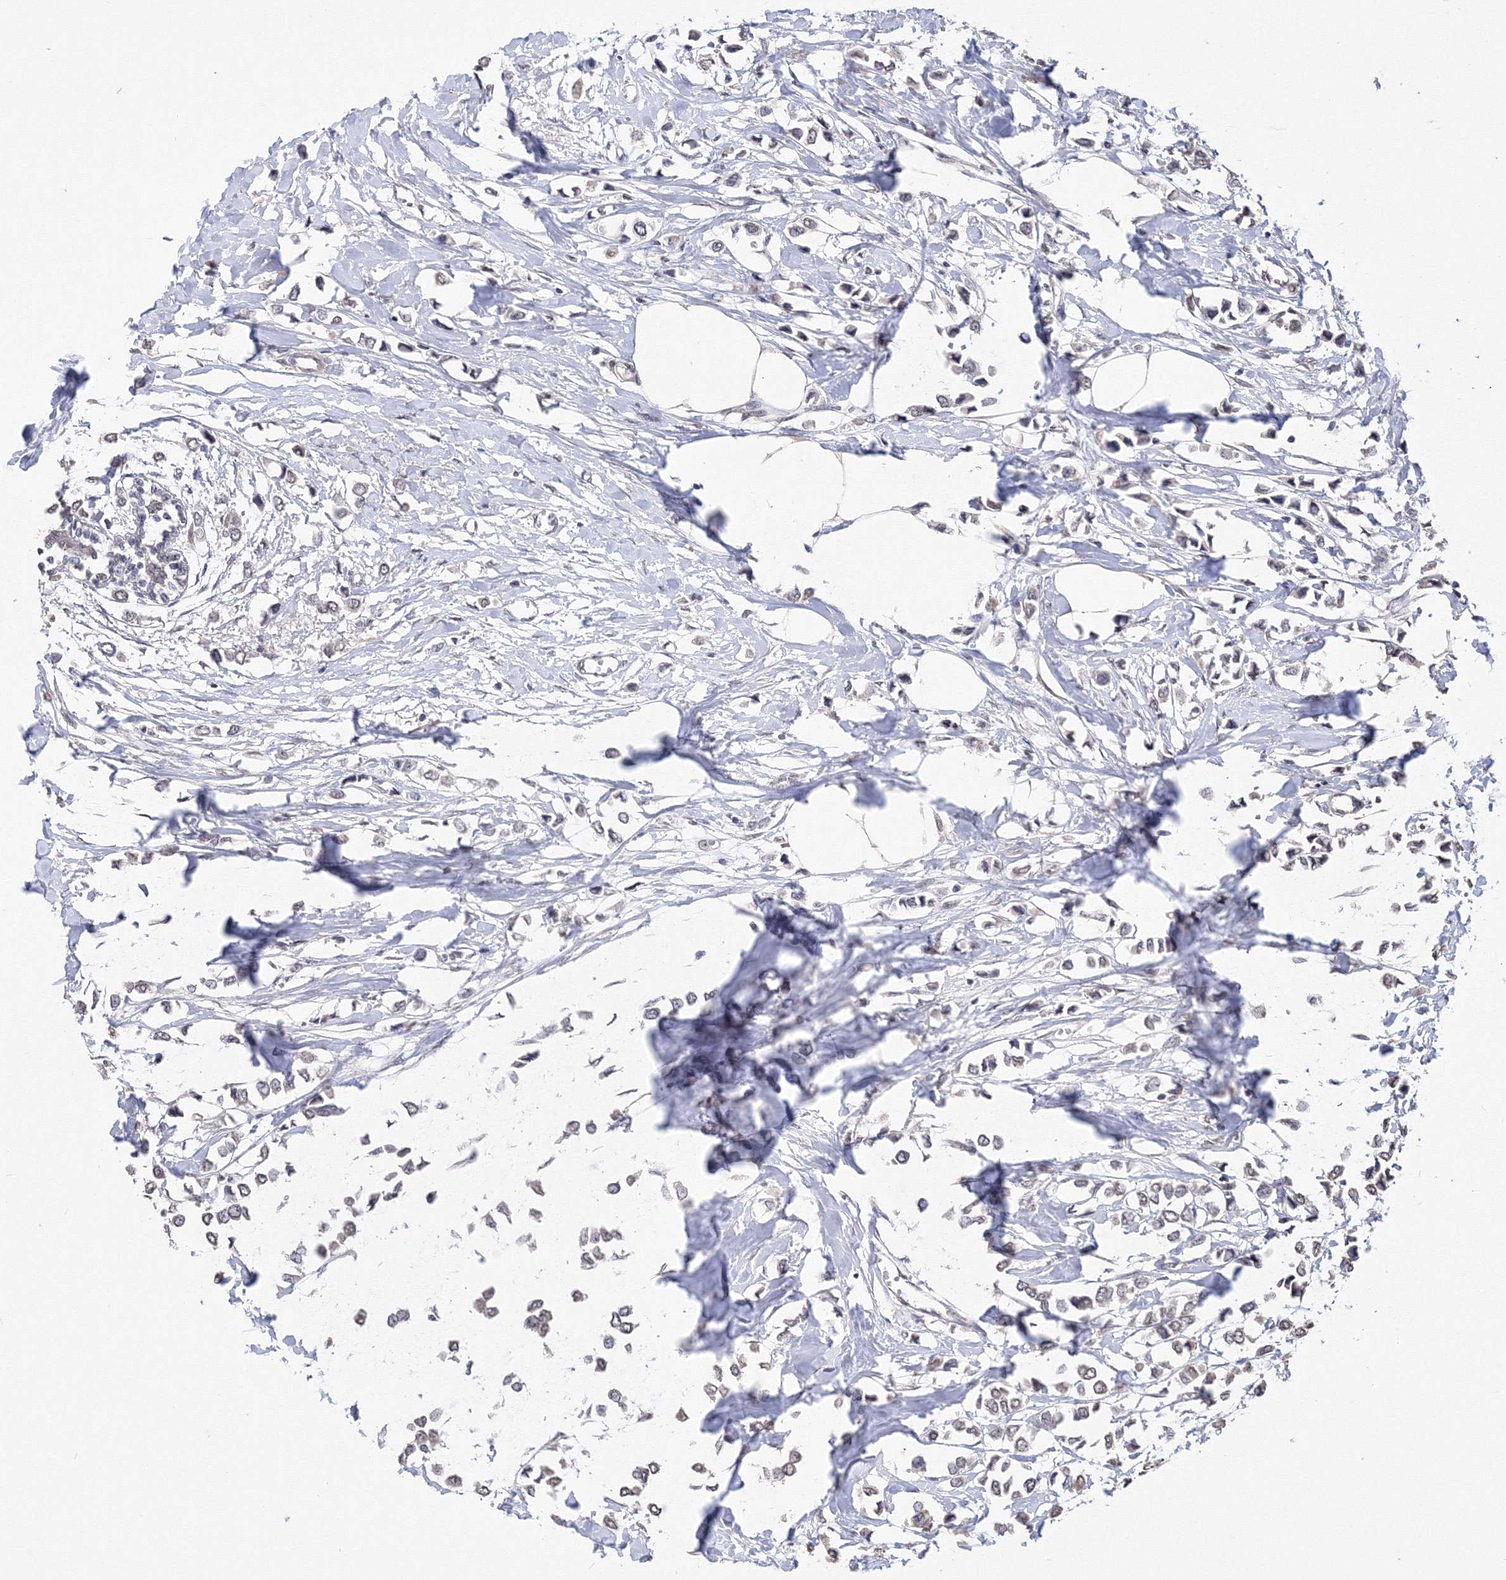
{"staining": {"intensity": "weak", "quantity": "<25%", "location": "nuclear"}, "tissue": "breast cancer", "cell_type": "Tumor cells", "image_type": "cancer", "snomed": [{"axis": "morphology", "description": "Lobular carcinoma"}, {"axis": "topography", "description": "Breast"}], "caption": "Tumor cells show no significant protein staining in breast lobular carcinoma. (DAB IHC visualized using brightfield microscopy, high magnification).", "gene": "GPN1", "patient": {"sex": "female", "age": 51}}